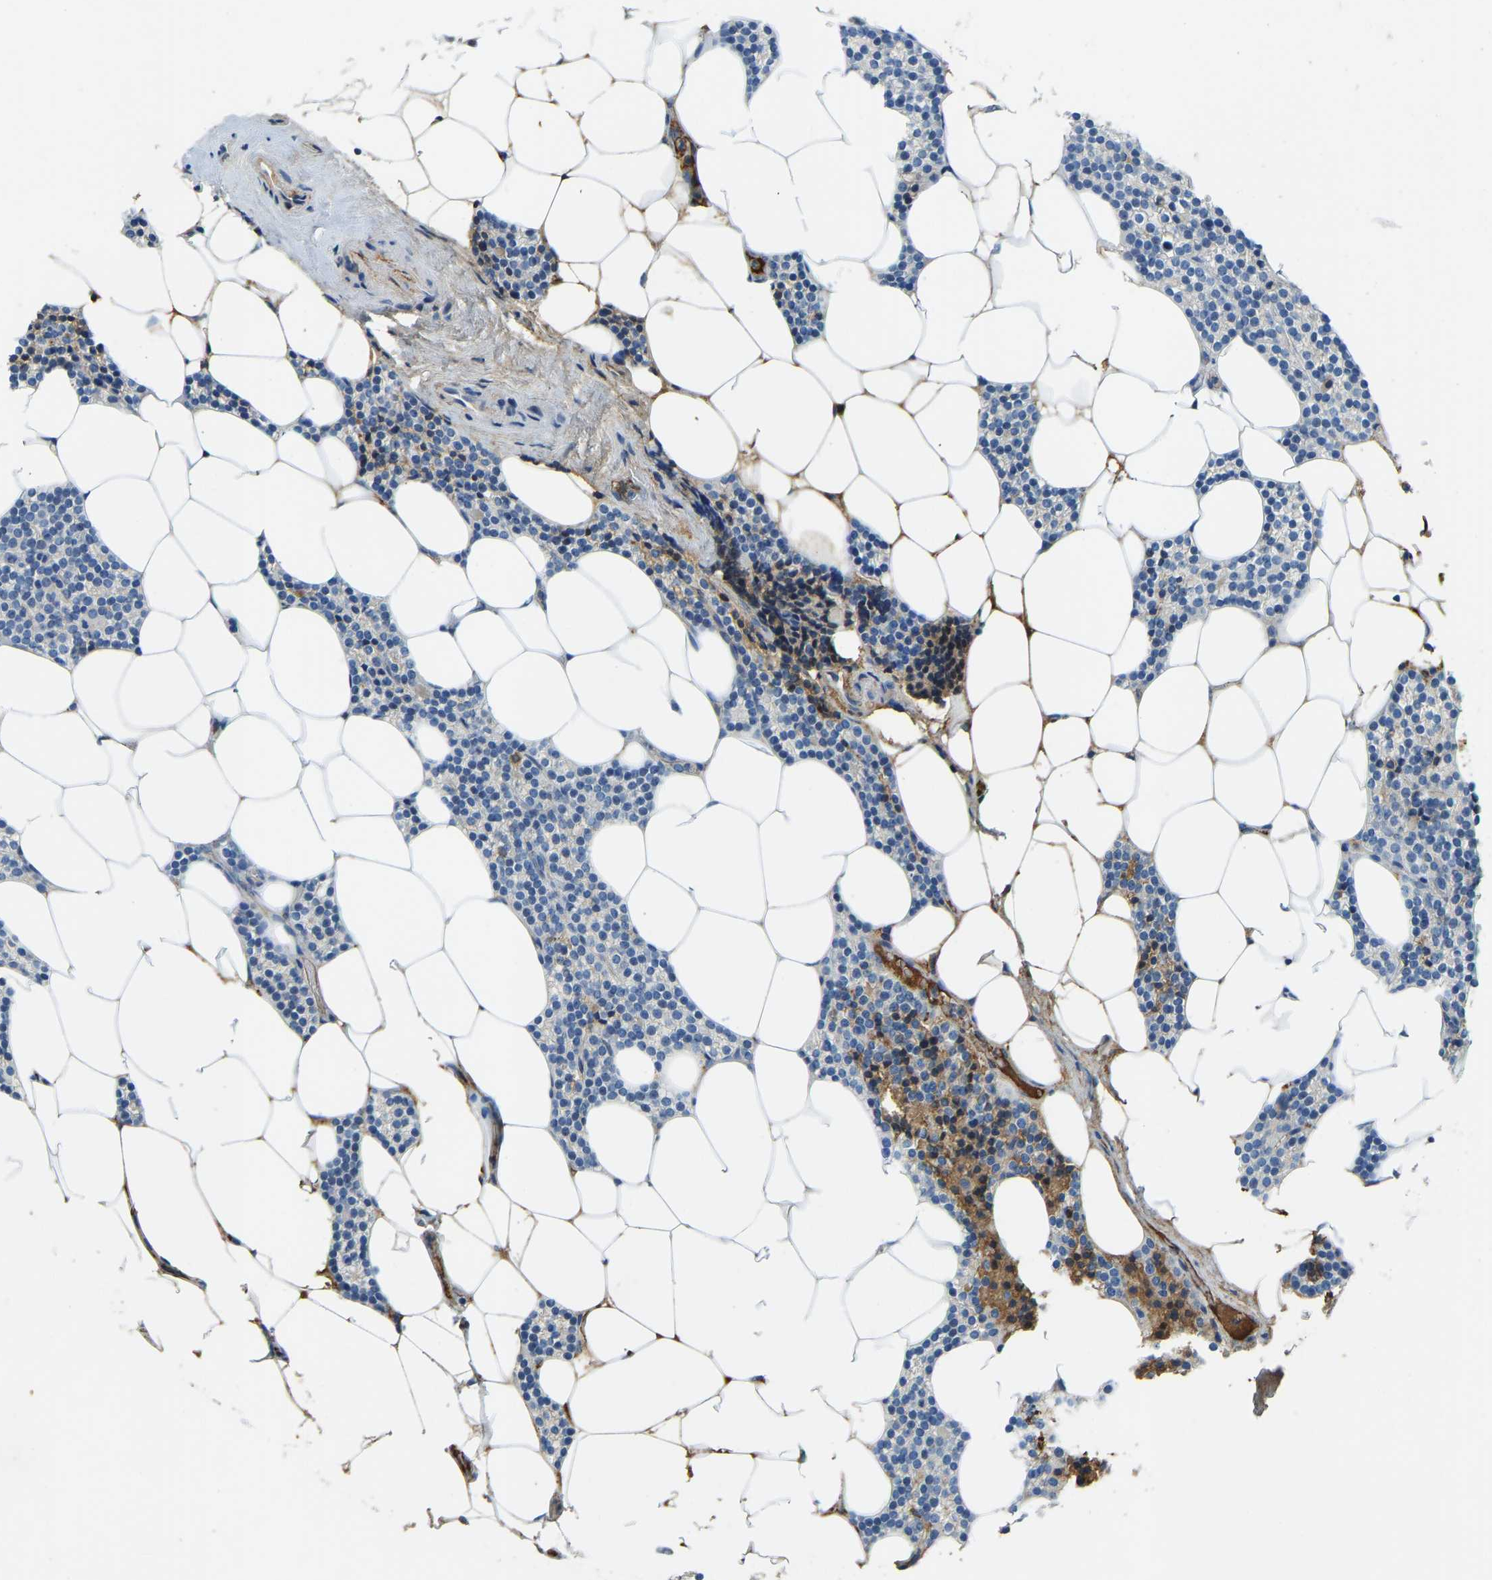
{"staining": {"intensity": "negative", "quantity": "none", "location": "none"}, "tissue": "parathyroid gland", "cell_type": "Glandular cells", "image_type": "normal", "snomed": [{"axis": "morphology", "description": "Normal tissue, NOS"}, {"axis": "morphology", "description": "Adenoma, NOS"}, {"axis": "topography", "description": "Parathyroid gland"}], "caption": "Image shows no protein positivity in glandular cells of normal parathyroid gland.", "gene": "THBS4", "patient": {"sex": "female", "age": 70}}